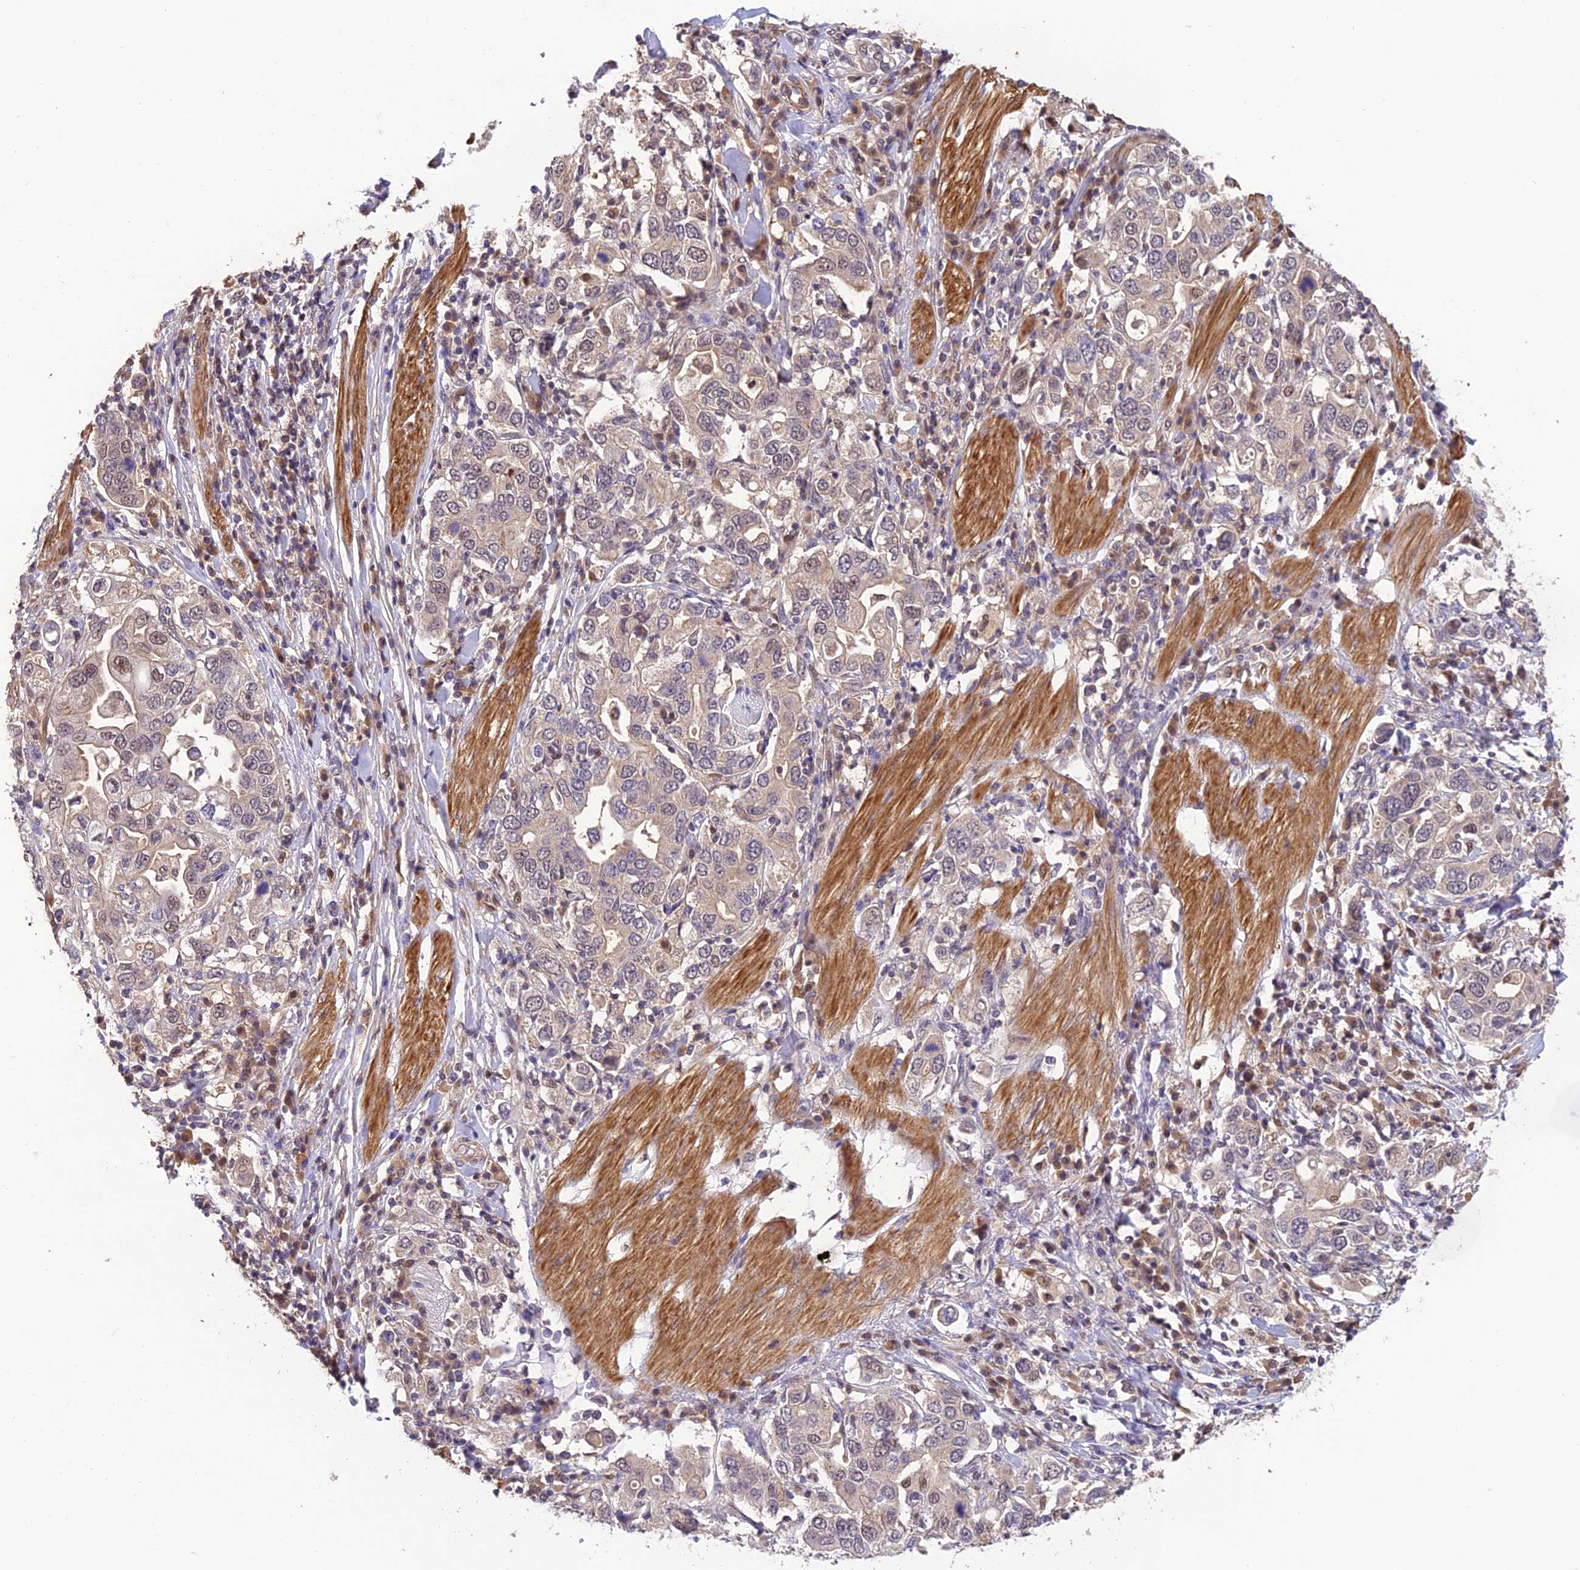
{"staining": {"intensity": "weak", "quantity": "<25%", "location": "cytoplasmic/membranous"}, "tissue": "stomach cancer", "cell_type": "Tumor cells", "image_type": "cancer", "snomed": [{"axis": "morphology", "description": "Adenocarcinoma, NOS"}, {"axis": "topography", "description": "Stomach, upper"}], "caption": "Tumor cells show no significant expression in stomach adenocarcinoma.", "gene": "PSMB3", "patient": {"sex": "male", "age": 62}}